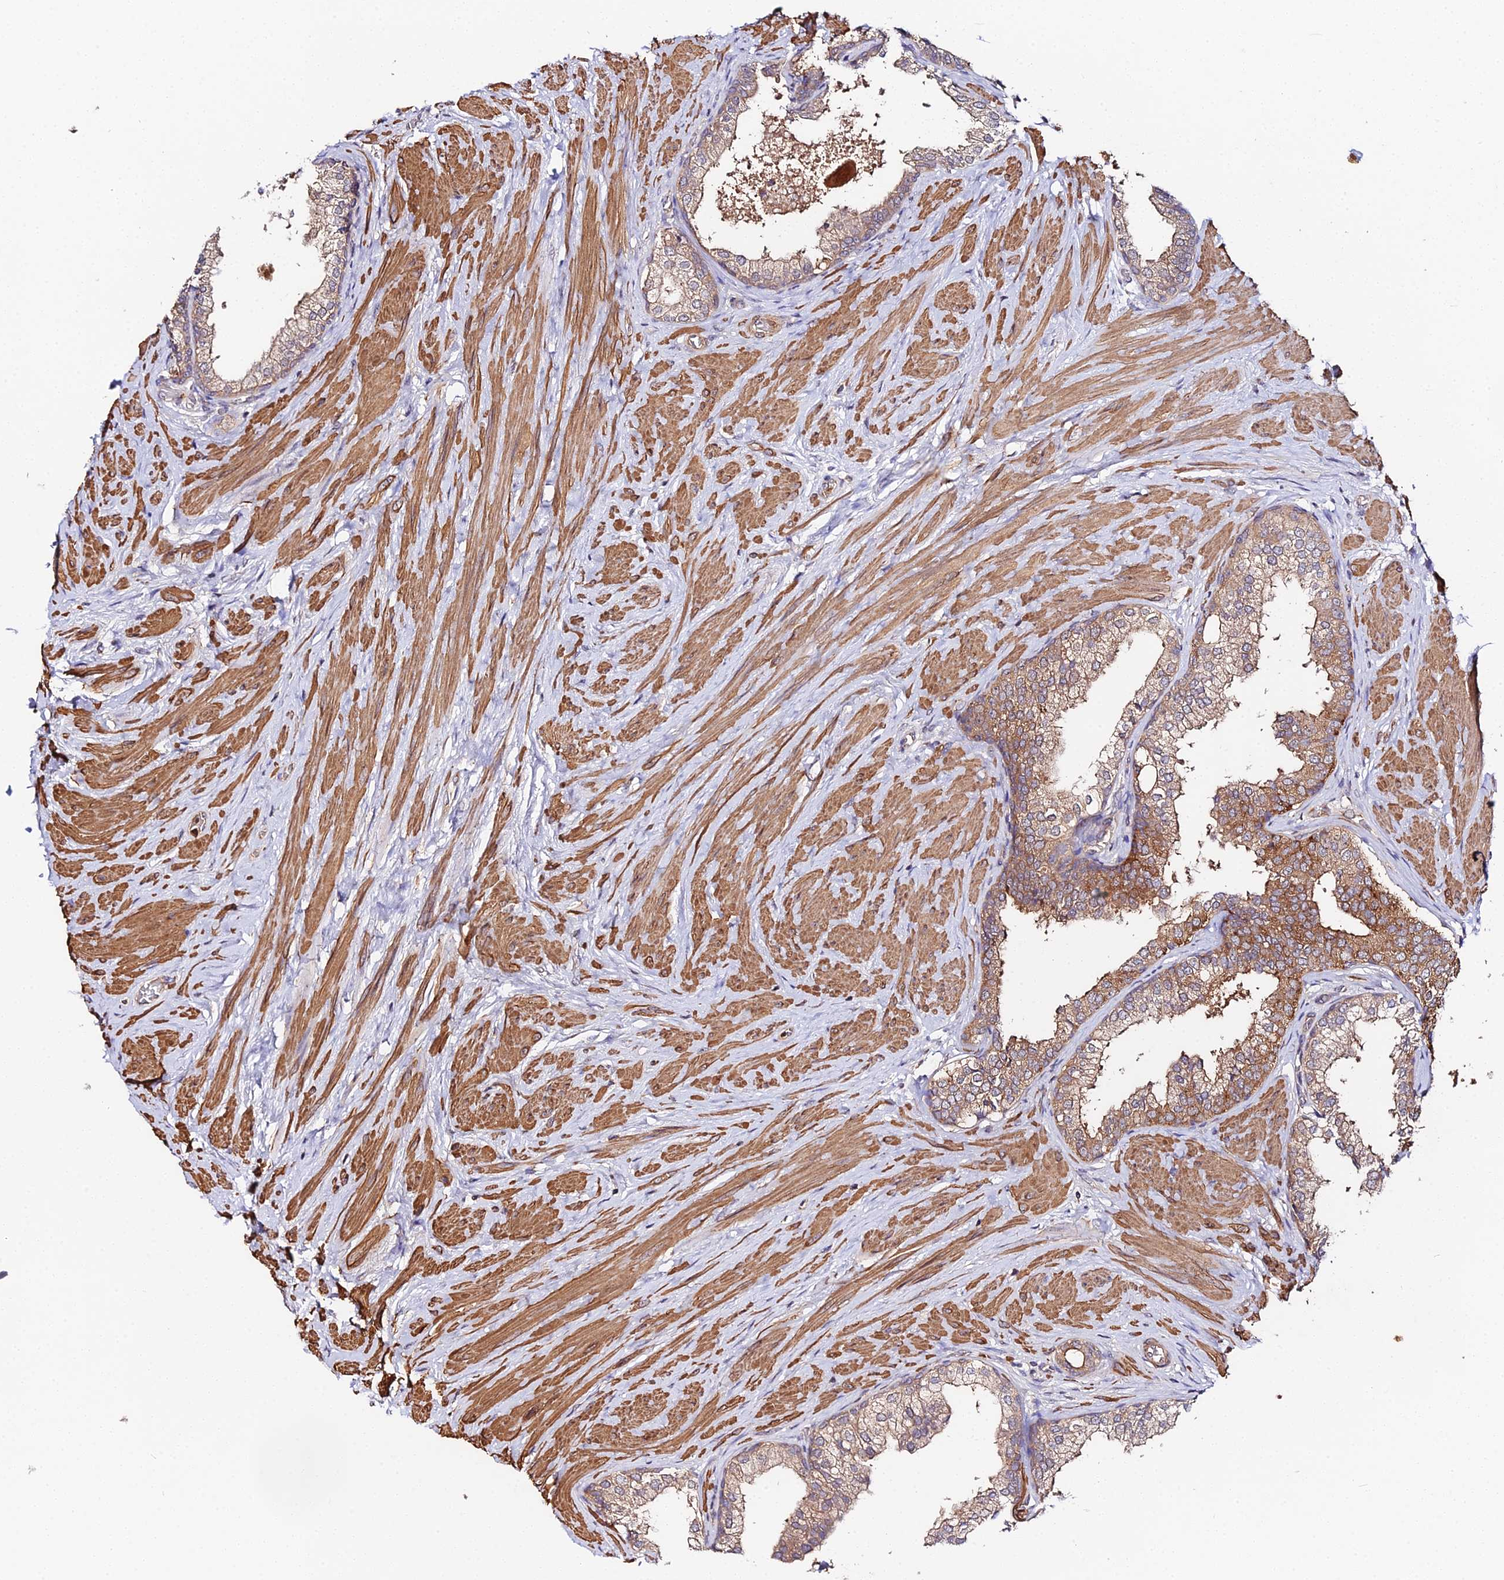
{"staining": {"intensity": "moderate", "quantity": ">75%", "location": "cytoplasmic/membranous"}, "tissue": "prostate", "cell_type": "Glandular cells", "image_type": "normal", "snomed": [{"axis": "morphology", "description": "Normal tissue, NOS"}, {"axis": "topography", "description": "Prostate"}], "caption": "Immunohistochemistry (IHC) of normal human prostate demonstrates medium levels of moderate cytoplasmic/membranous expression in about >75% of glandular cells. Immunohistochemistry (IHC) stains the protein in brown and the nuclei are stained blue.", "gene": "TRIM26", "patient": {"sex": "male", "age": 48}}